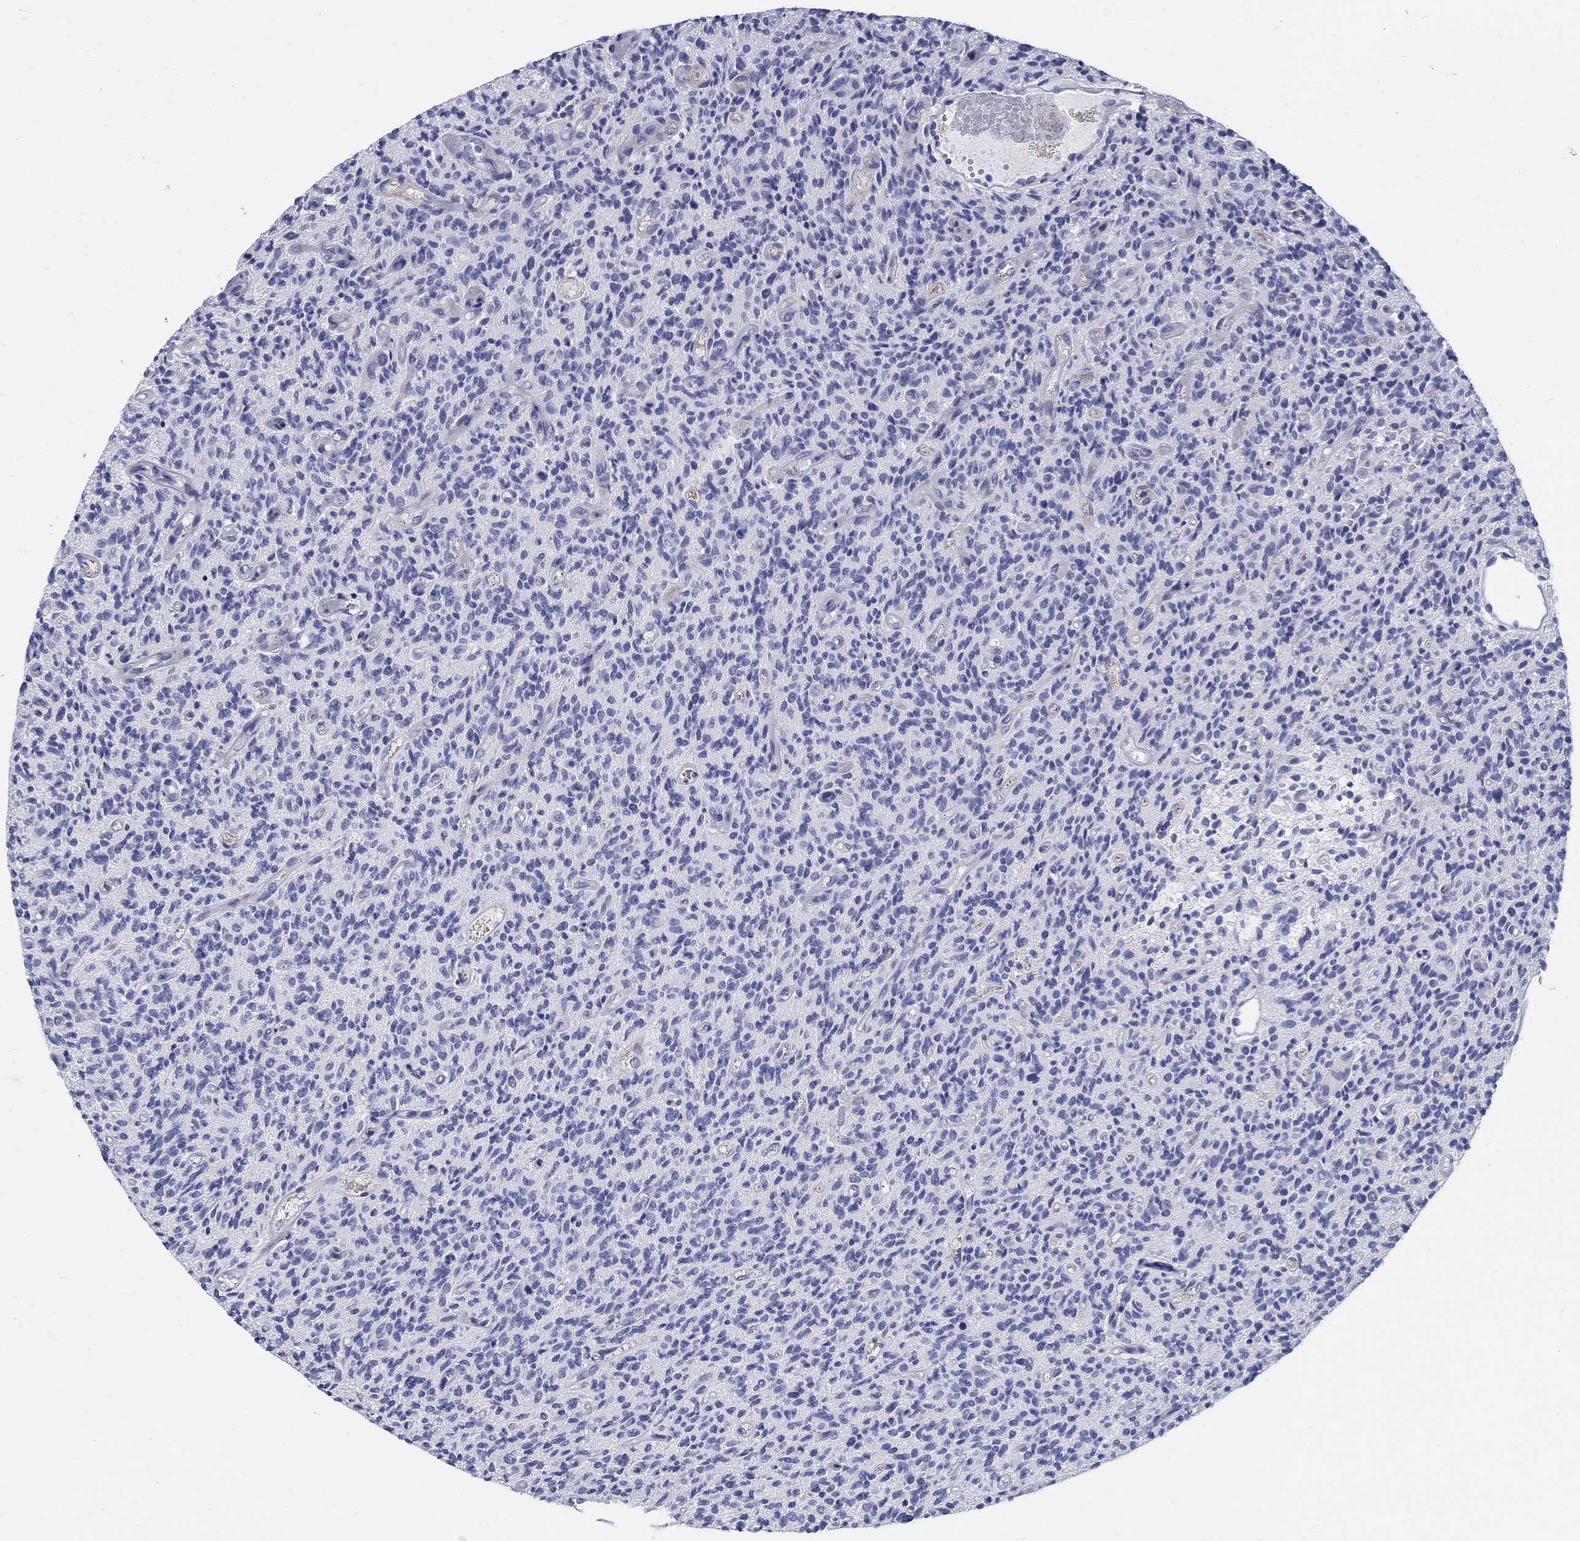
{"staining": {"intensity": "negative", "quantity": "none", "location": "none"}, "tissue": "glioma", "cell_type": "Tumor cells", "image_type": "cancer", "snomed": [{"axis": "morphology", "description": "Glioma, malignant, High grade"}, {"axis": "topography", "description": "Brain"}], "caption": "Image shows no significant protein staining in tumor cells of malignant glioma (high-grade).", "gene": "C16orf46", "patient": {"sex": "male", "age": 64}}